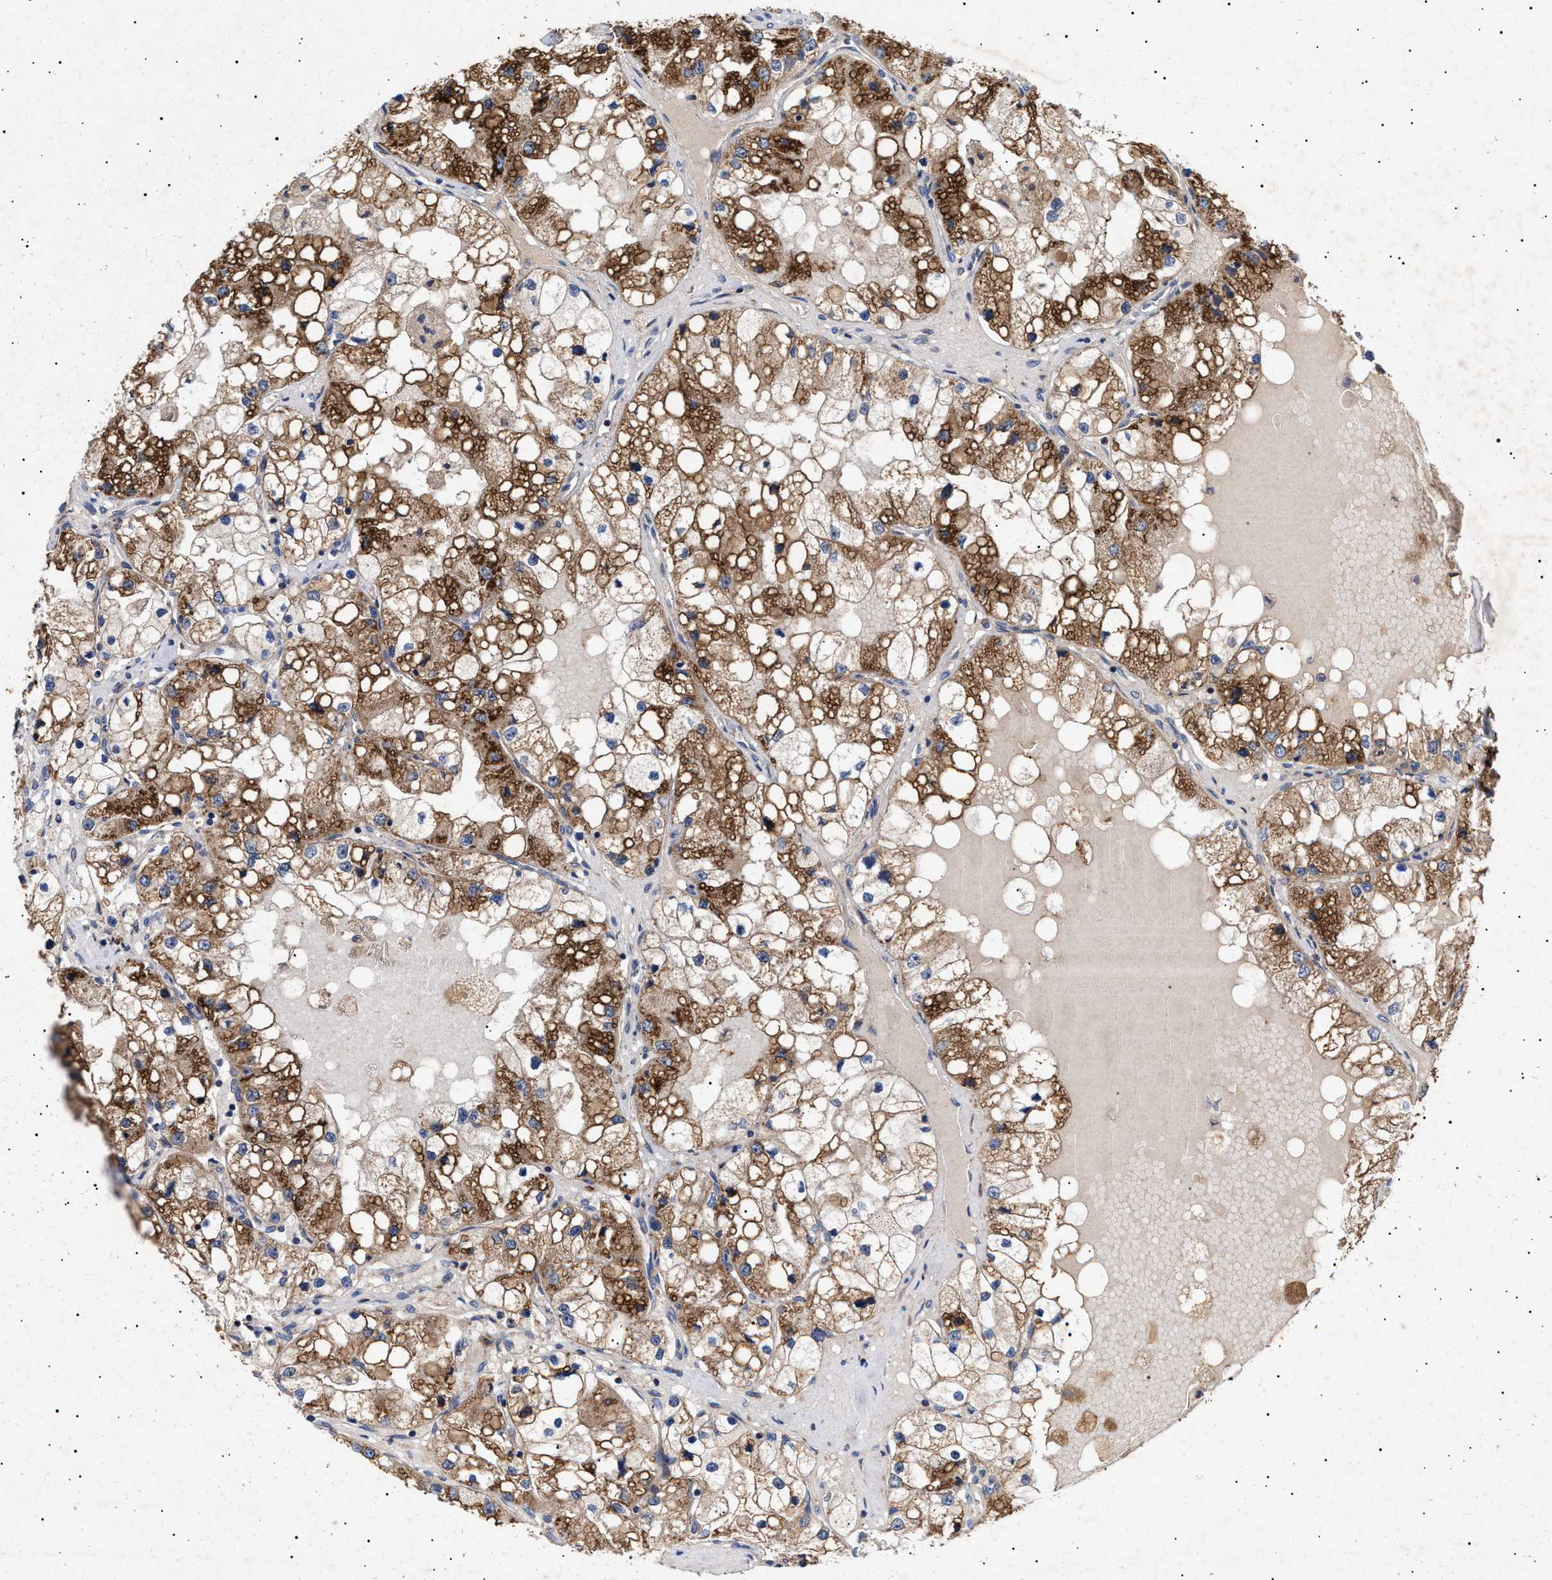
{"staining": {"intensity": "strong", "quantity": ">75%", "location": "cytoplasmic/membranous"}, "tissue": "renal cancer", "cell_type": "Tumor cells", "image_type": "cancer", "snomed": [{"axis": "morphology", "description": "Adenocarcinoma, NOS"}, {"axis": "topography", "description": "Kidney"}], "caption": "Immunohistochemical staining of renal cancer shows strong cytoplasmic/membranous protein positivity in about >75% of tumor cells. The staining was performed using DAB (3,3'-diaminobenzidine) to visualize the protein expression in brown, while the nuclei were stained in blue with hematoxylin (Magnification: 20x).", "gene": "MRPL10", "patient": {"sex": "male", "age": 68}}